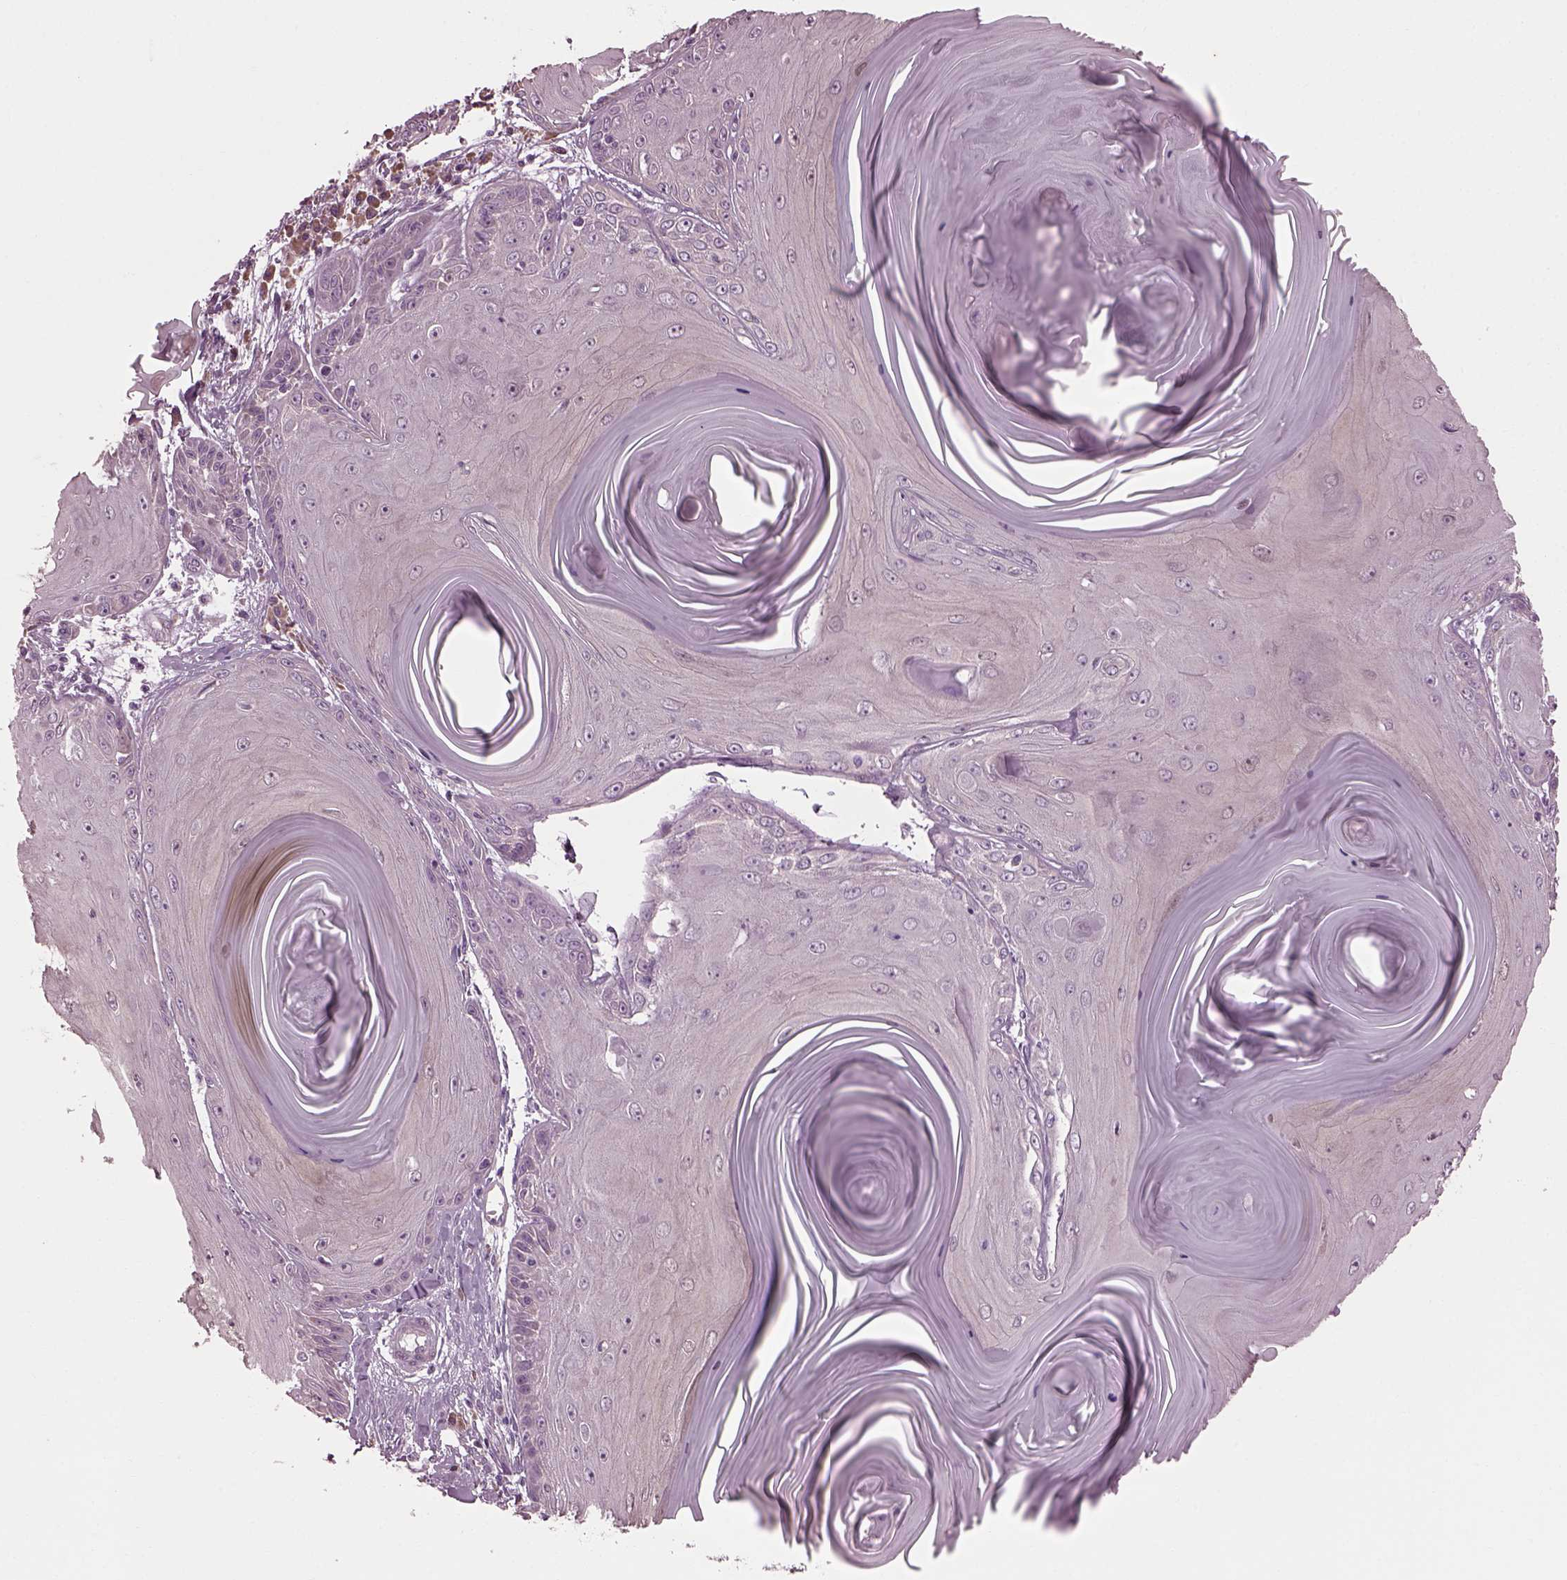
{"staining": {"intensity": "negative", "quantity": "none", "location": "none"}, "tissue": "skin cancer", "cell_type": "Tumor cells", "image_type": "cancer", "snomed": [{"axis": "morphology", "description": "Squamous cell carcinoma, NOS"}, {"axis": "topography", "description": "Skin"}, {"axis": "topography", "description": "Vulva"}], "caption": "Skin squamous cell carcinoma stained for a protein using IHC exhibits no positivity tumor cells.", "gene": "CABP5", "patient": {"sex": "female", "age": 85}}